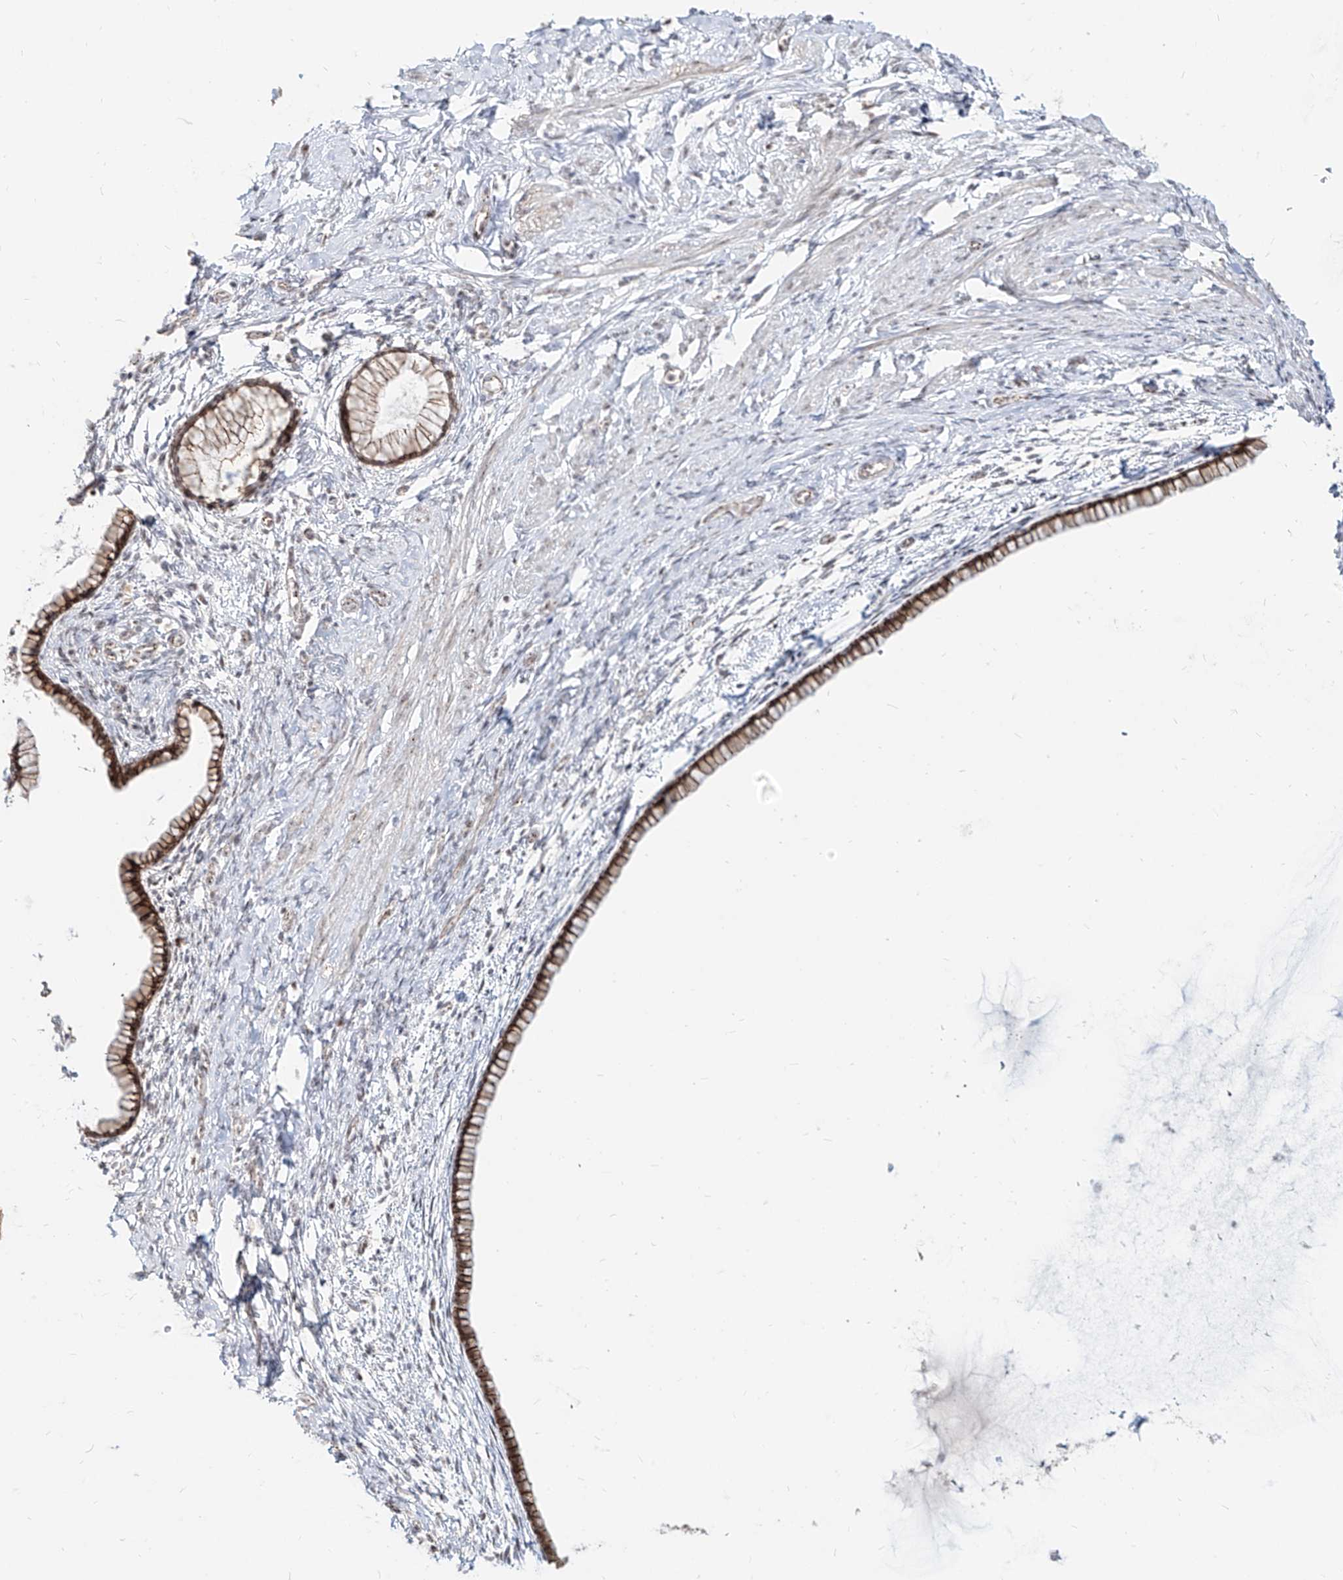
{"staining": {"intensity": "moderate", "quantity": ">75%", "location": "cytoplasmic/membranous,nuclear"}, "tissue": "cervix", "cell_type": "Glandular cells", "image_type": "normal", "snomed": [{"axis": "morphology", "description": "Normal tissue, NOS"}, {"axis": "topography", "description": "Cervix"}], "caption": "Cervix stained with a brown dye exhibits moderate cytoplasmic/membranous,nuclear positive staining in approximately >75% of glandular cells.", "gene": "ZNF710", "patient": {"sex": "female", "age": 75}}